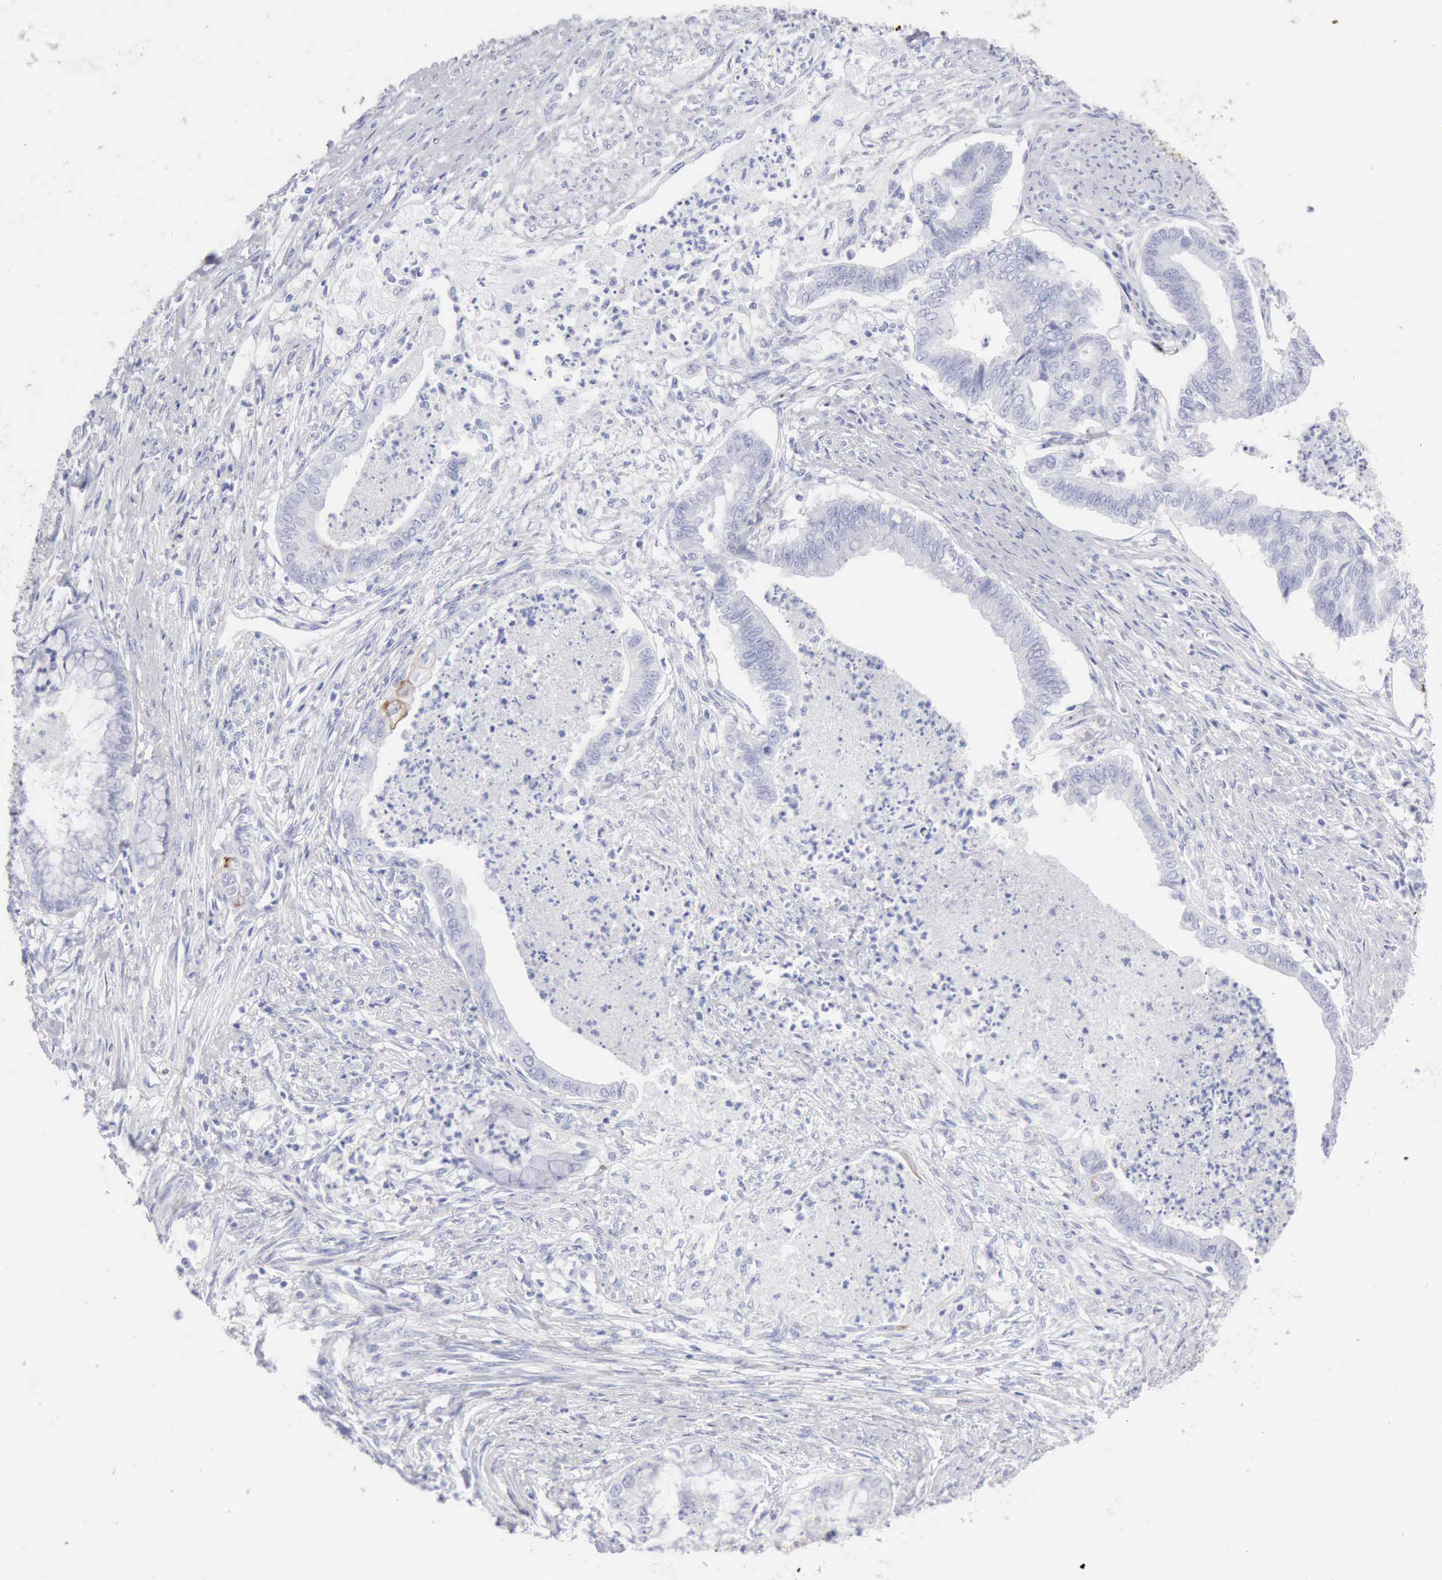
{"staining": {"intensity": "negative", "quantity": "none", "location": "none"}, "tissue": "endometrial cancer", "cell_type": "Tumor cells", "image_type": "cancer", "snomed": [{"axis": "morphology", "description": "Necrosis, NOS"}, {"axis": "morphology", "description": "Adenocarcinoma, NOS"}, {"axis": "topography", "description": "Endometrium"}], "caption": "DAB immunohistochemical staining of human endometrial cancer shows no significant expression in tumor cells.", "gene": "KRT5", "patient": {"sex": "female", "age": 79}}